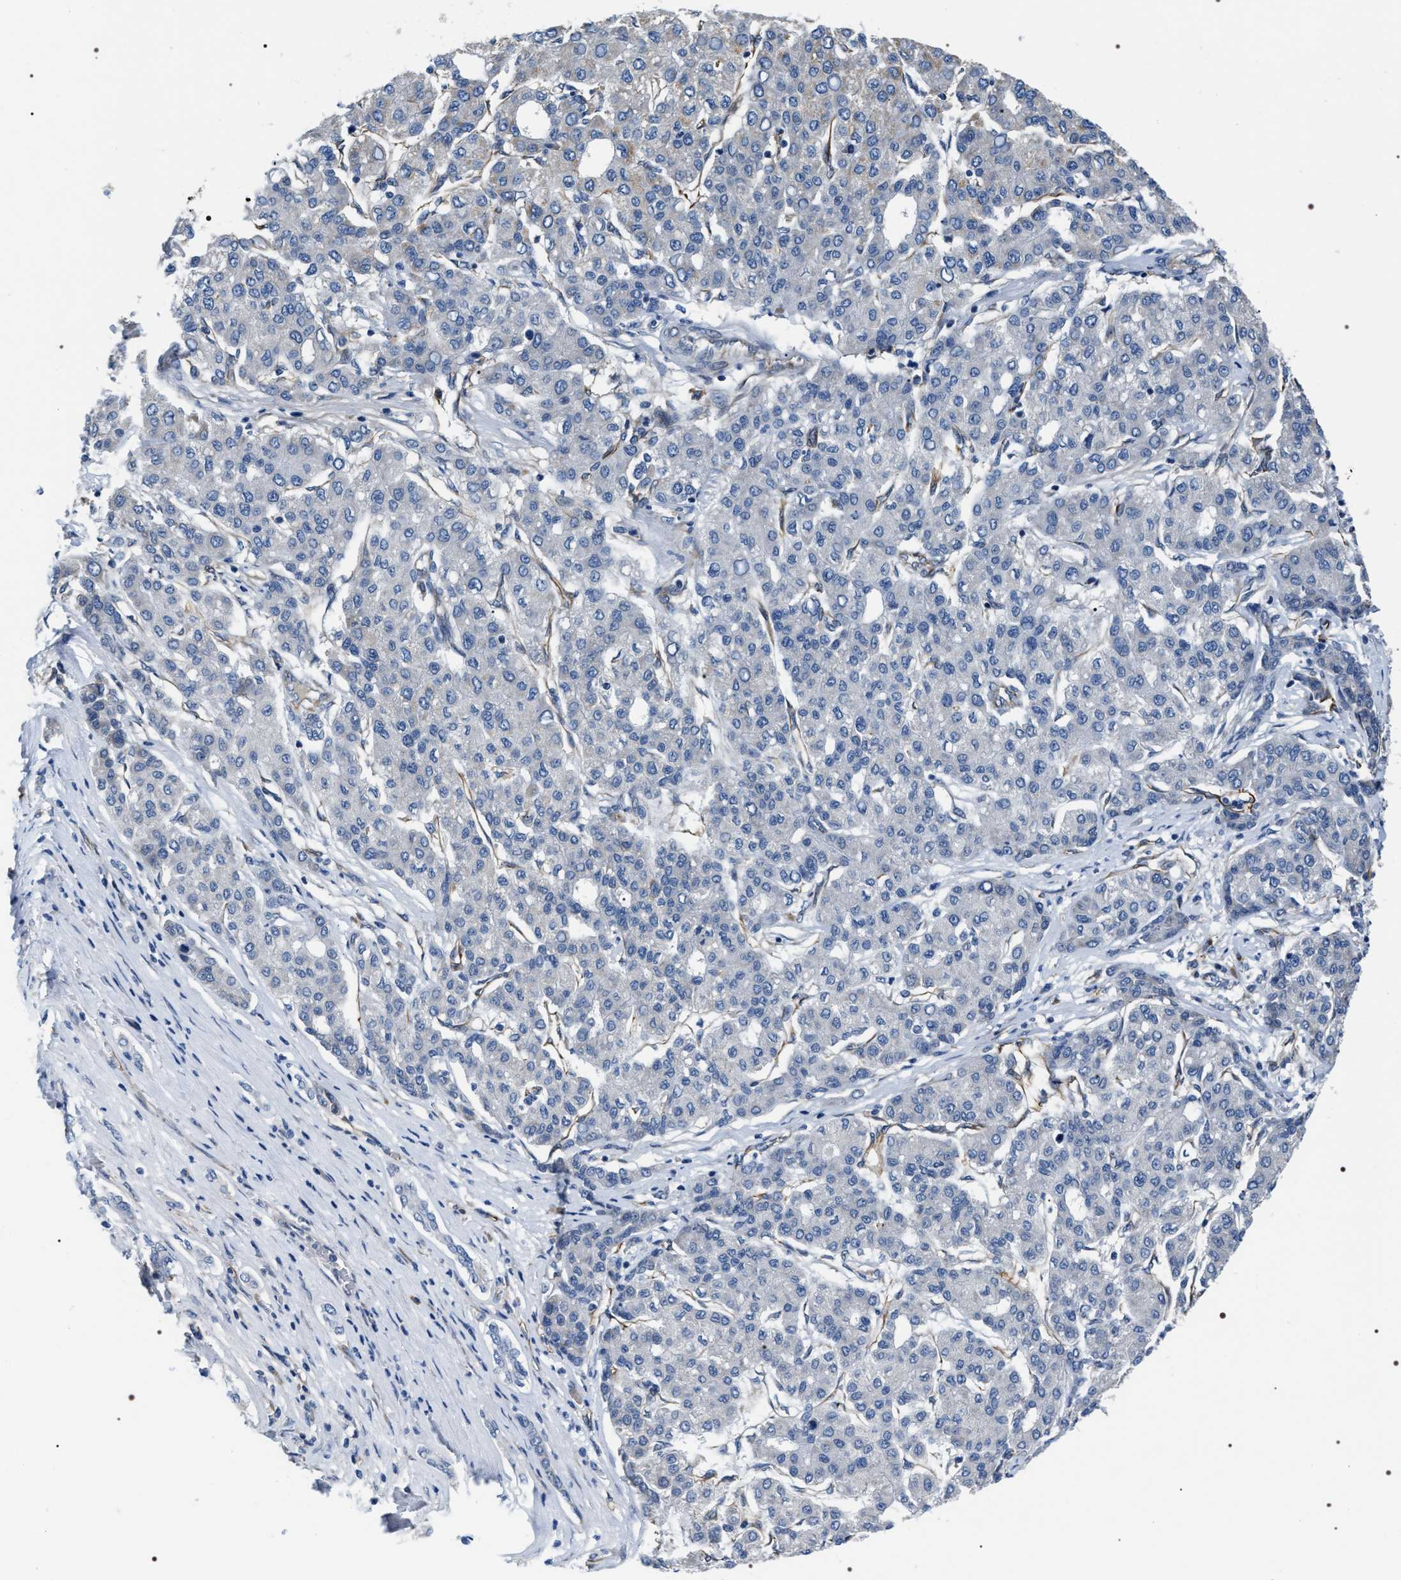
{"staining": {"intensity": "negative", "quantity": "none", "location": "none"}, "tissue": "liver cancer", "cell_type": "Tumor cells", "image_type": "cancer", "snomed": [{"axis": "morphology", "description": "Carcinoma, Hepatocellular, NOS"}, {"axis": "topography", "description": "Liver"}], "caption": "Immunohistochemistry (IHC) histopathology image of neoplastic tissue: liver cancer stained with DAB demonstrates no significant protein positivity in tumor cells. (DAB (3,3'-diaminobenzidine) immunohistochemistry (IHC), high magnification).", "gene": "PKD1L1", "patient": {"sex": "male", "age": 65}}